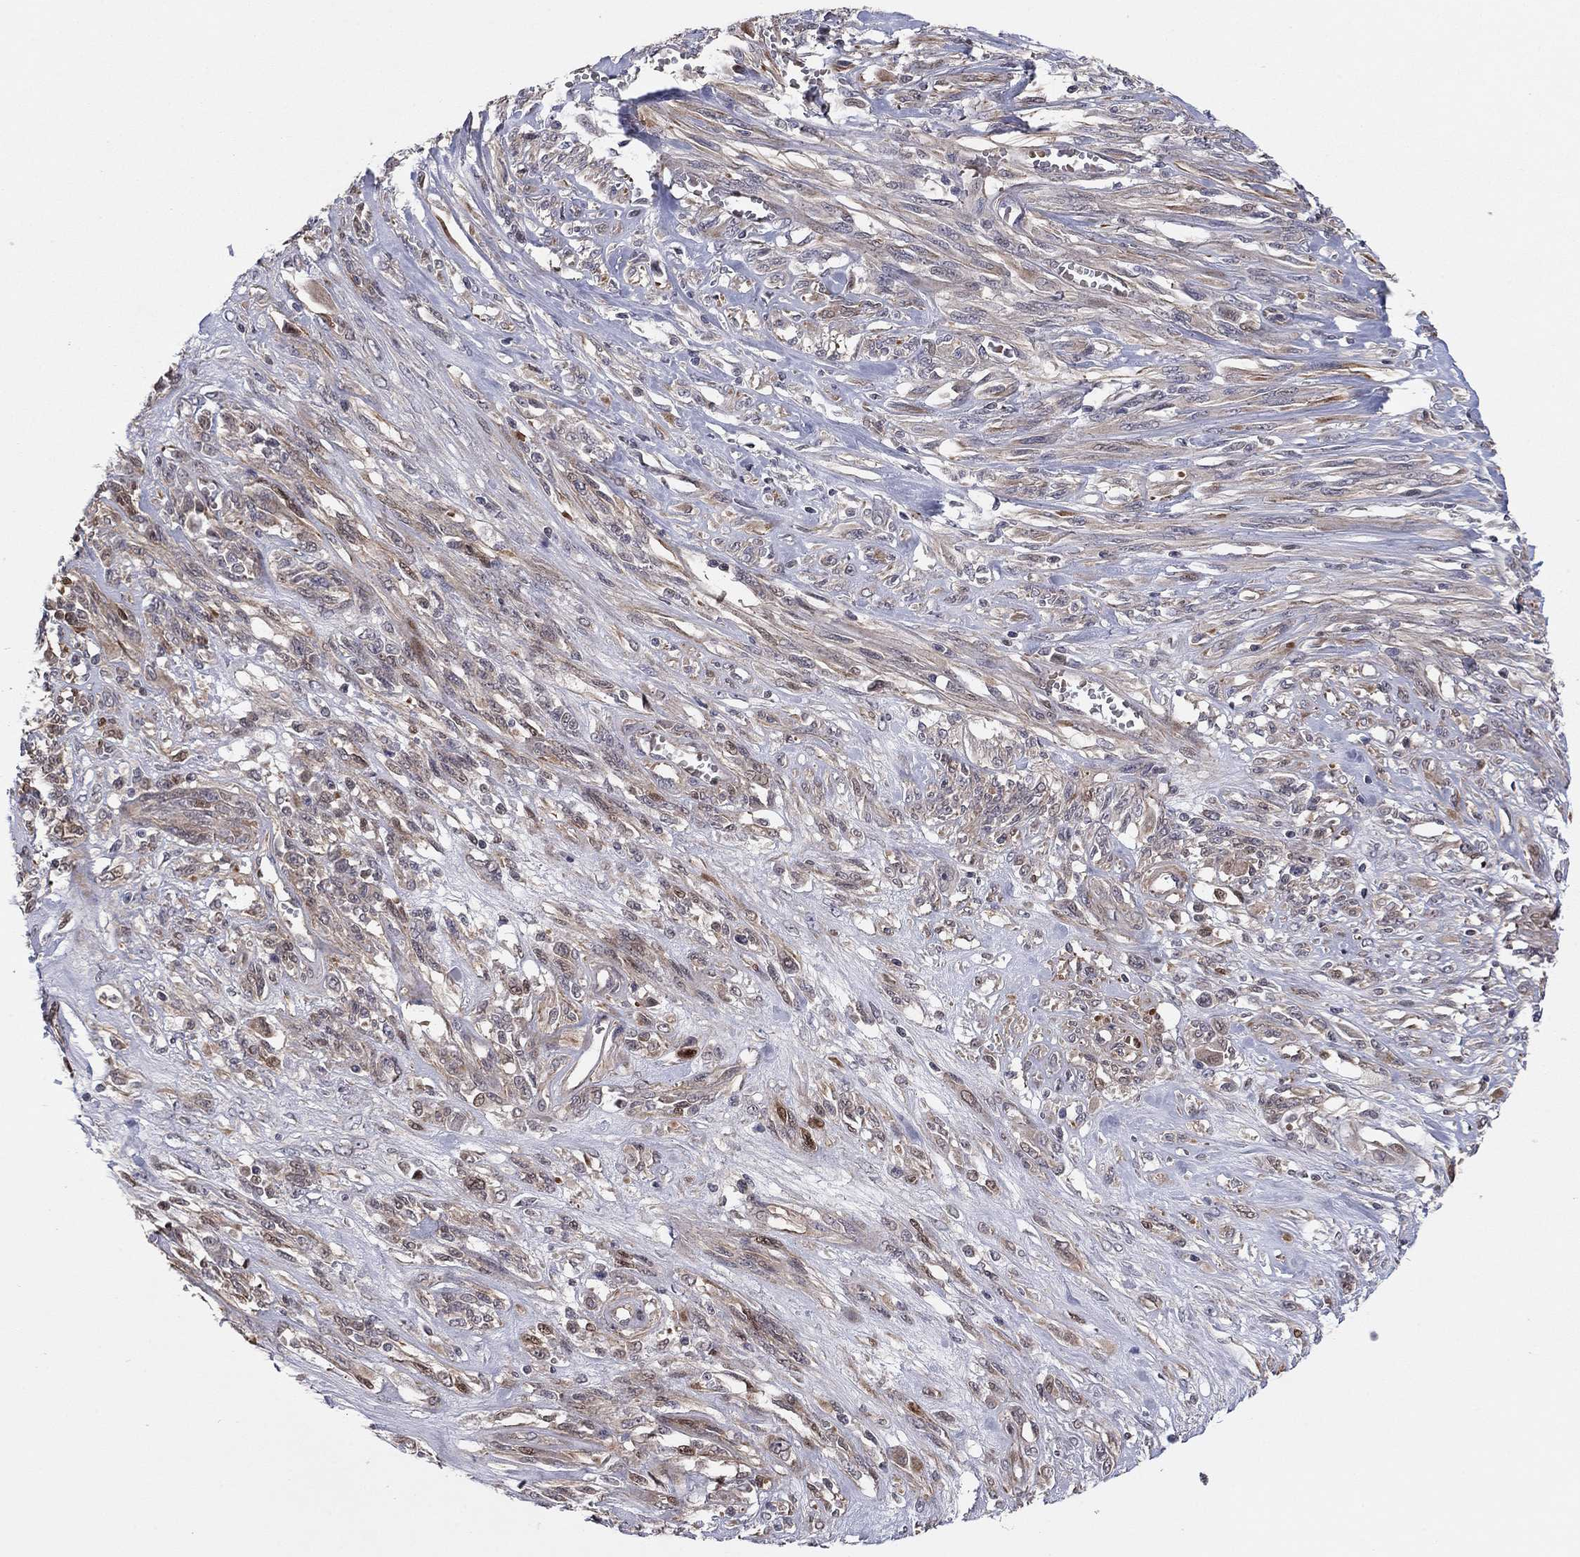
{"staining": {"intensity": "weak", "quantity": ">75%", "location": "cytoplasmic/membranous"}, "tissue": "melanoma", "cell_type": "Tumor cells", "image_type": "cancer", "snomed": [{"axis": "morphology", "description": "Malignant melanoma, NOS"}, {"axis": "topography", "description": "Skin"}], "caption": "This is an image of immunohistochemistry staining of melanoma, which shows weak expression in the cytoplasmic/membranous of tumor cells.", "gene": "BCL11A", "patient": {"sex": "female", "age": 91}}